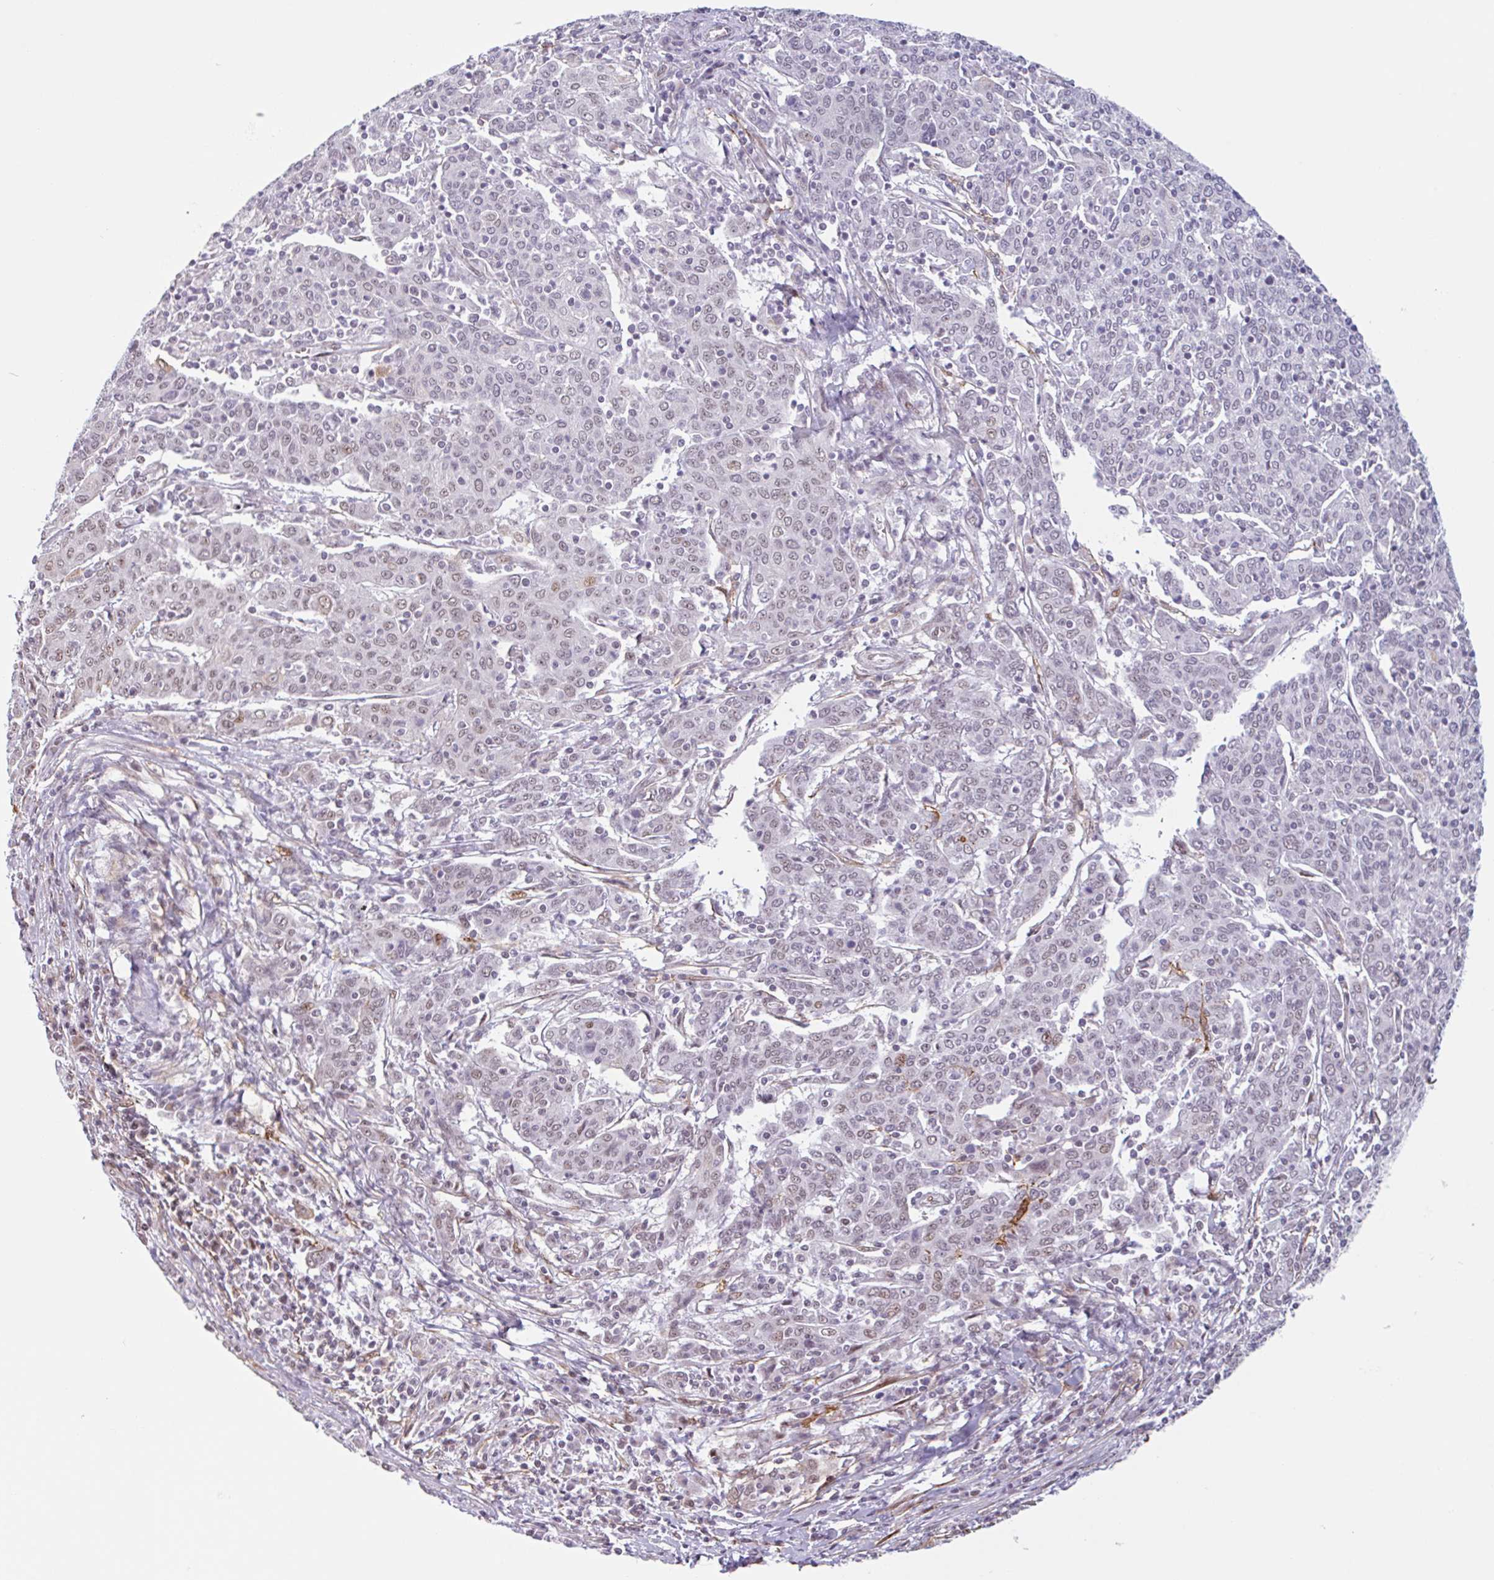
{"staining": {"intensity": "moderate", "quantity": "<25%", "location": "nuclear"}, "tissue": "cervical cancer", "cell_type": "Tumor cells", "image_type": "cancer", "snomed": [{"axis": "morphology", "description": "Squamous cell carcinoma, NOS"}, {"axis": "topography", "description": "Cervix"}], "caption": "Squamous cell carcinoma (cervical) was stained to show a protein in brown. There is low levels of moderate nuclear staining in about <25% of tumor cells.", "gene": "TMEM119", "patient": {"sex": "female", "age": 67}}